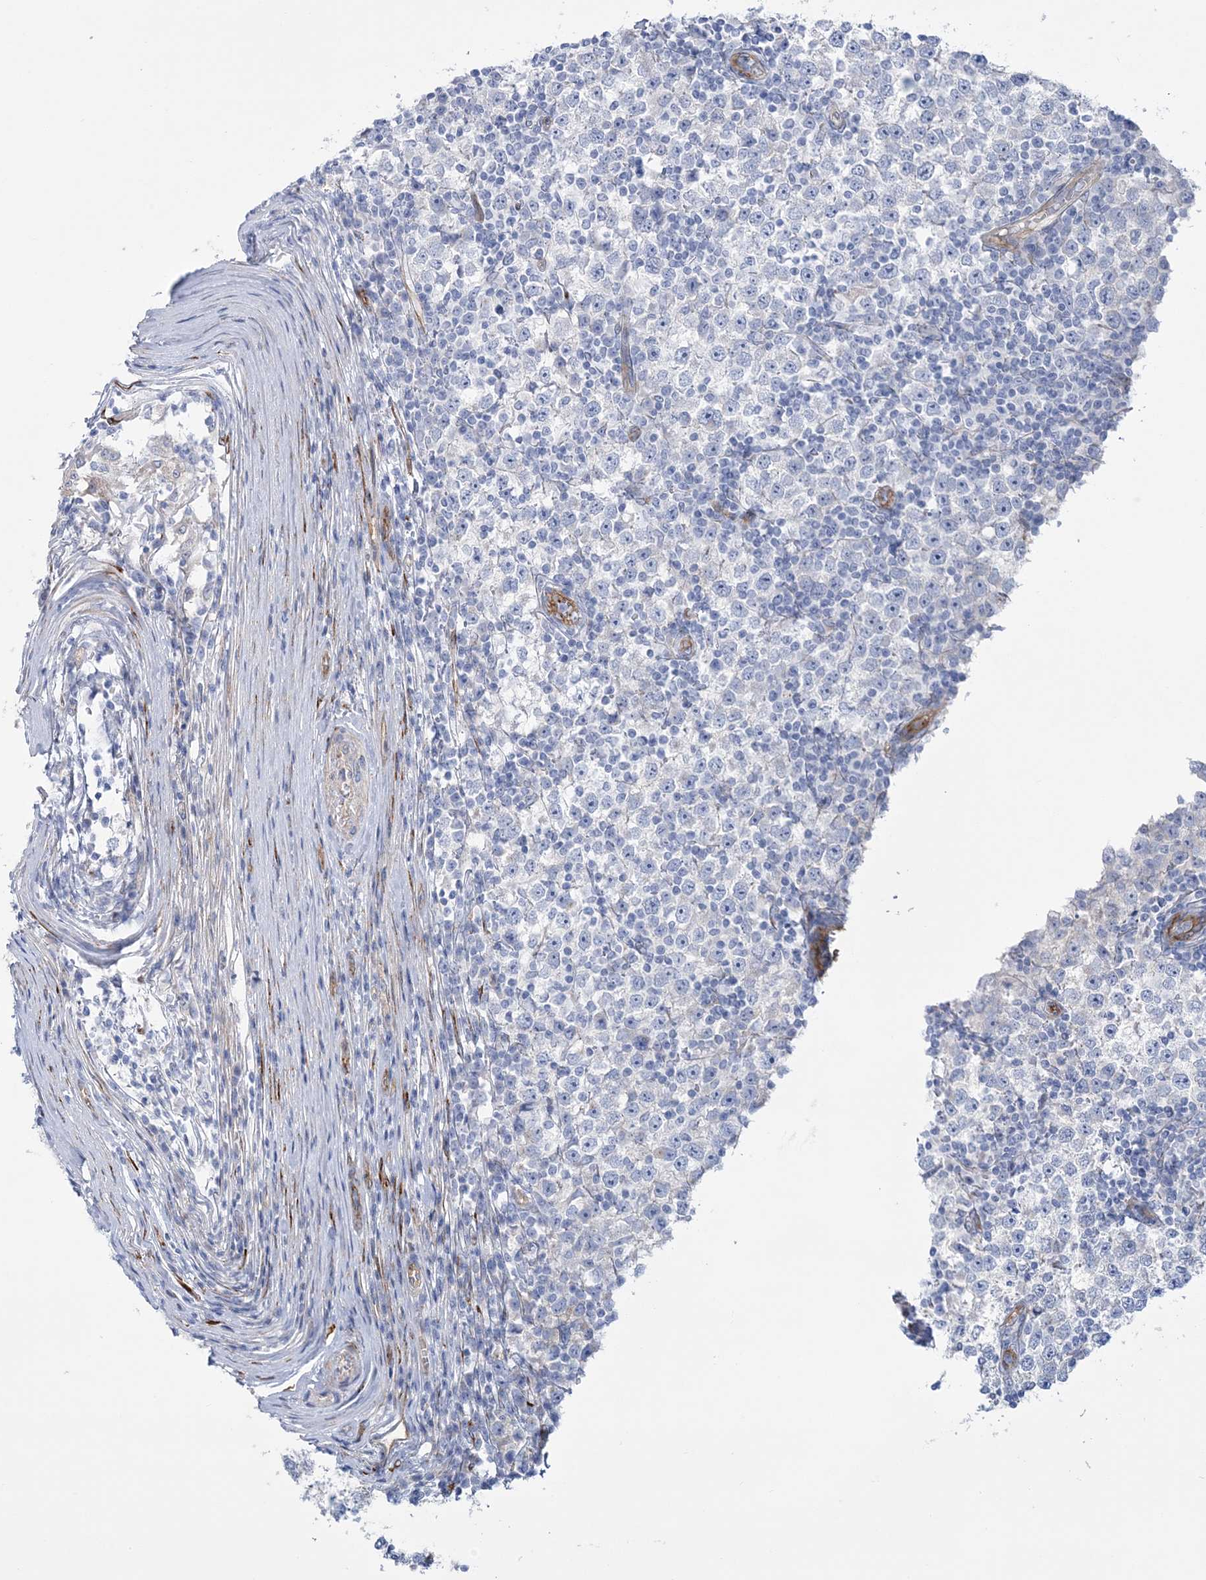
{"staining": {"intensity": "negative", "quantity": "none", "location": "none"}, "tissue": "testis cancer", "cell_type": "Tumor cells", "image_type": "cancer", "snomed": [{"axis": "morphology", "description": "Seminoma, NOS"}, {"axis": "topography", "description": "Testis"}], "caption": "An immunohistochemistry micrograph of testis cancer (seminoma) is shown. There is no staining in tumor cells of testis cancer (seminoma). Nuclei are stained in blue.", "gene": "RAB11FIP5", "patient": {"sex": "male", "age": 65}}